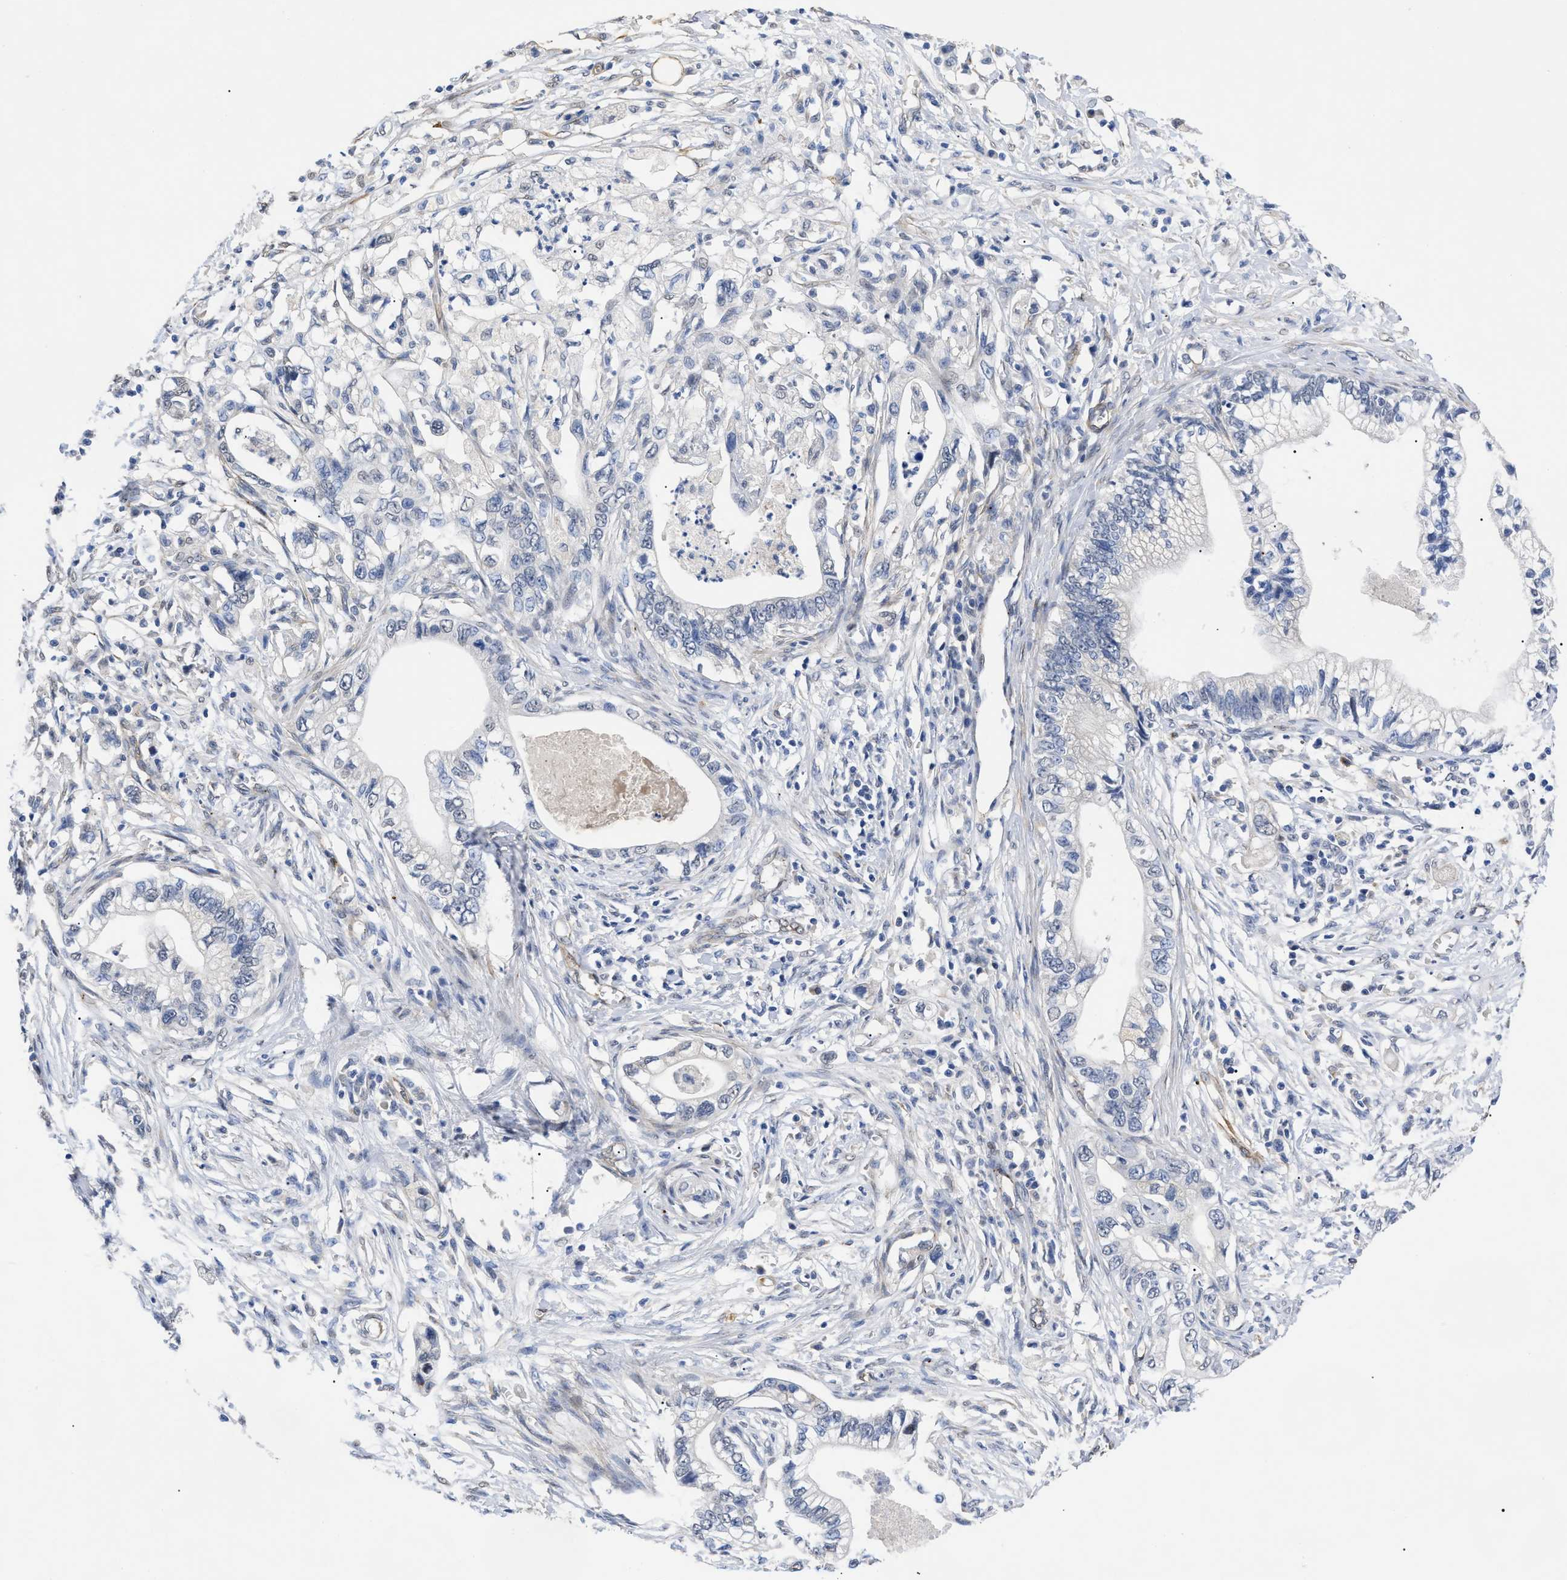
{"staining": {"intensity": "negative", "quantity": "none", "location": "none"}, "tissue": "pancreatic cancer", "cell_type": "Tumor cells", "image_type": "cancer", "snomed": [{"axis": "morphology", "description": "Adenocarcinoma, NOS"}, {"axis": "topography", "description": "Pancreas"}], "caption": "High power microscopy histopathology image of an immunohistochemistry image of pancreatic cancer (adenocarcinoma), revealing no significant staining in tumor cells.", "gene": "SFXN5", "patient": {"sex": "male", "age": 56}}